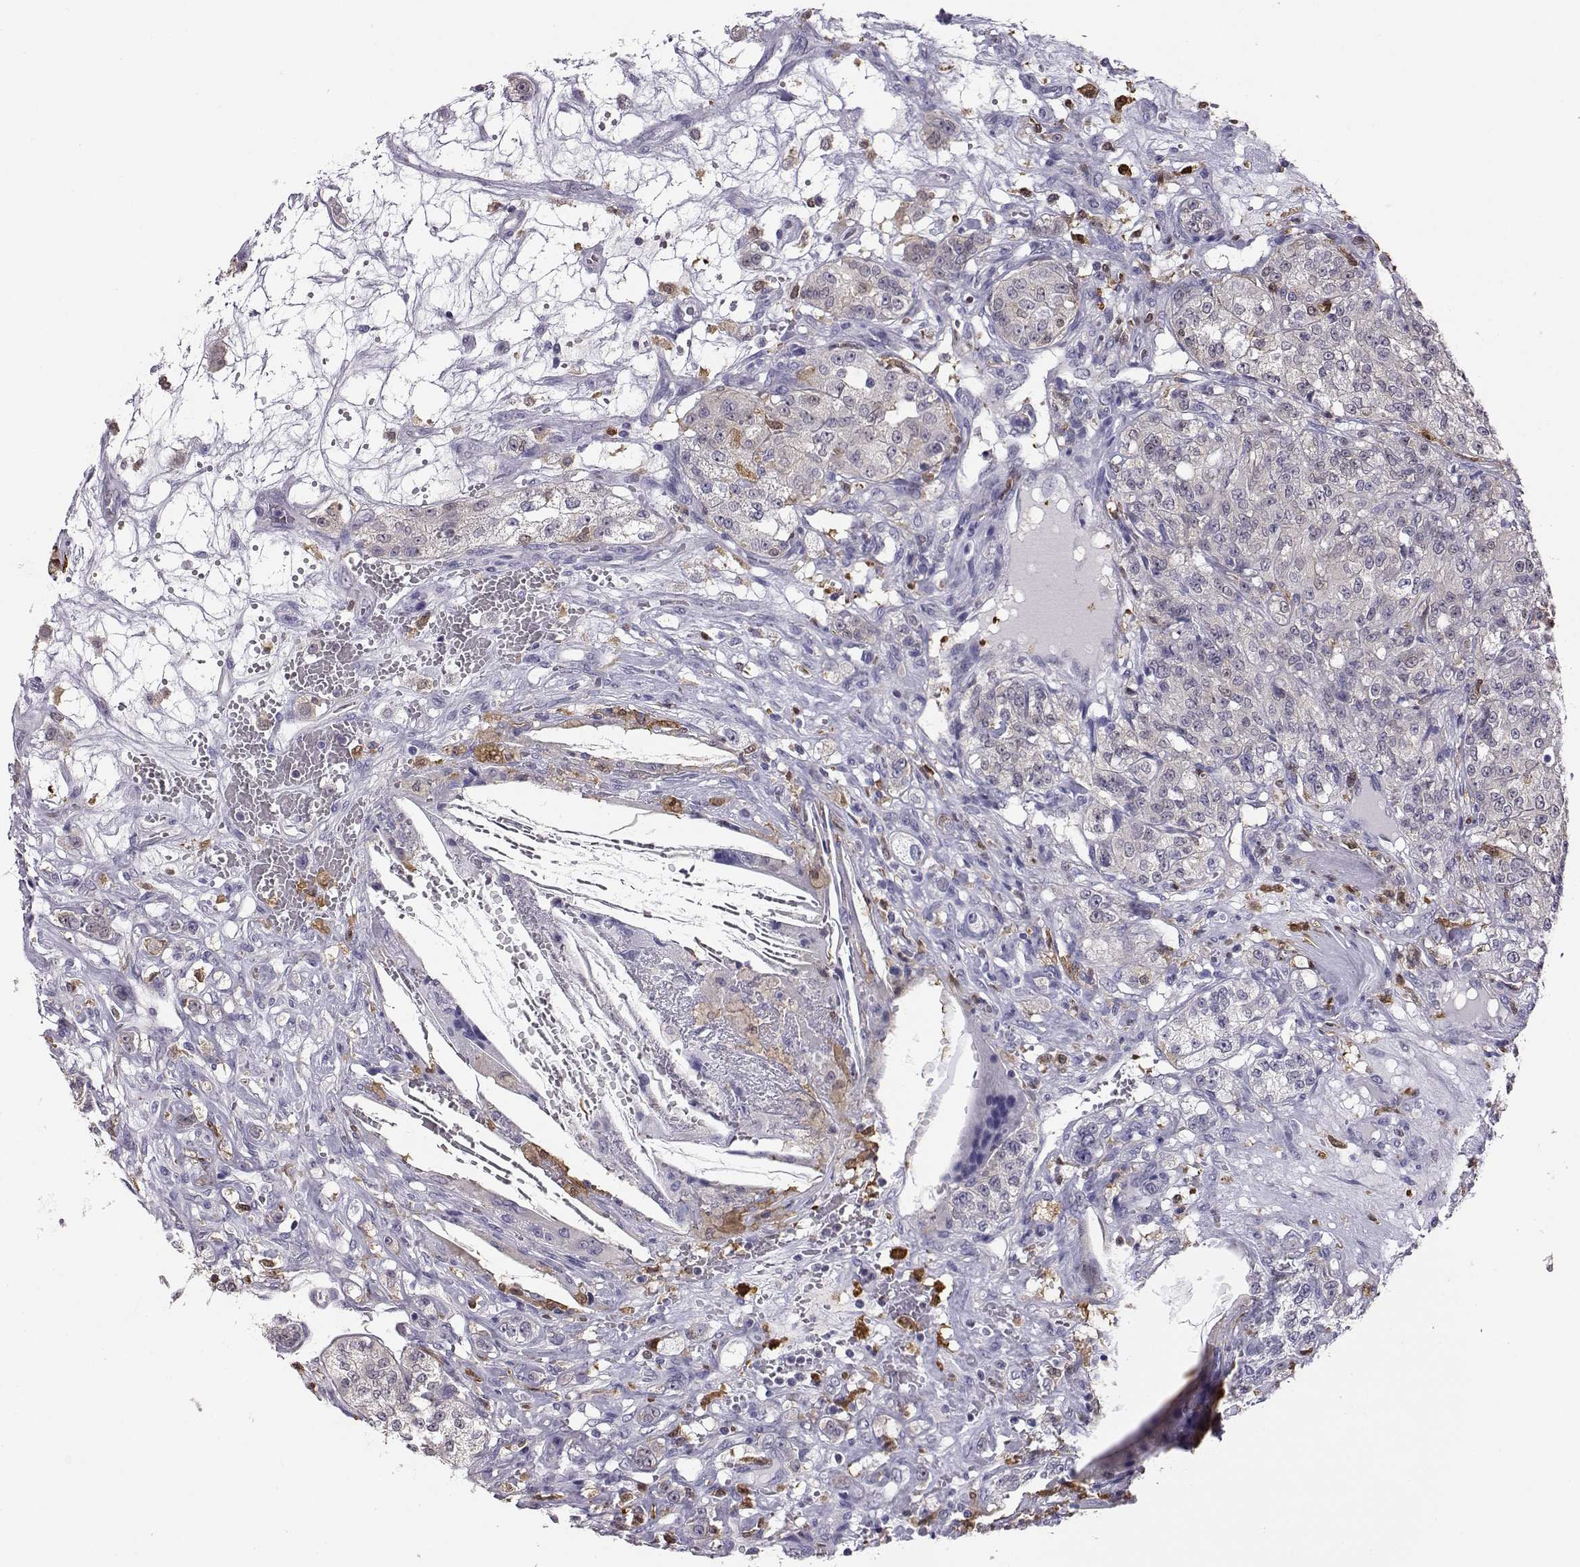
{"staining": {"intensity": "negative", "quantity": "none", "location": "none"}, "tissue": "renal cancer", "cell_type": "Tumor cells", "image_type": "cancer", "snomed": [{"axis": "morphology", "description": "Adenocarcinoma, NOS"}, {"axis": "topography", "description": "Kidney"}], "caption": "Tumor cells are negative for protein expression in human renal cancer (adenocarcinoma).", "gene": "AKR1B1", "patient": {"sex": "female", "age": 63}}